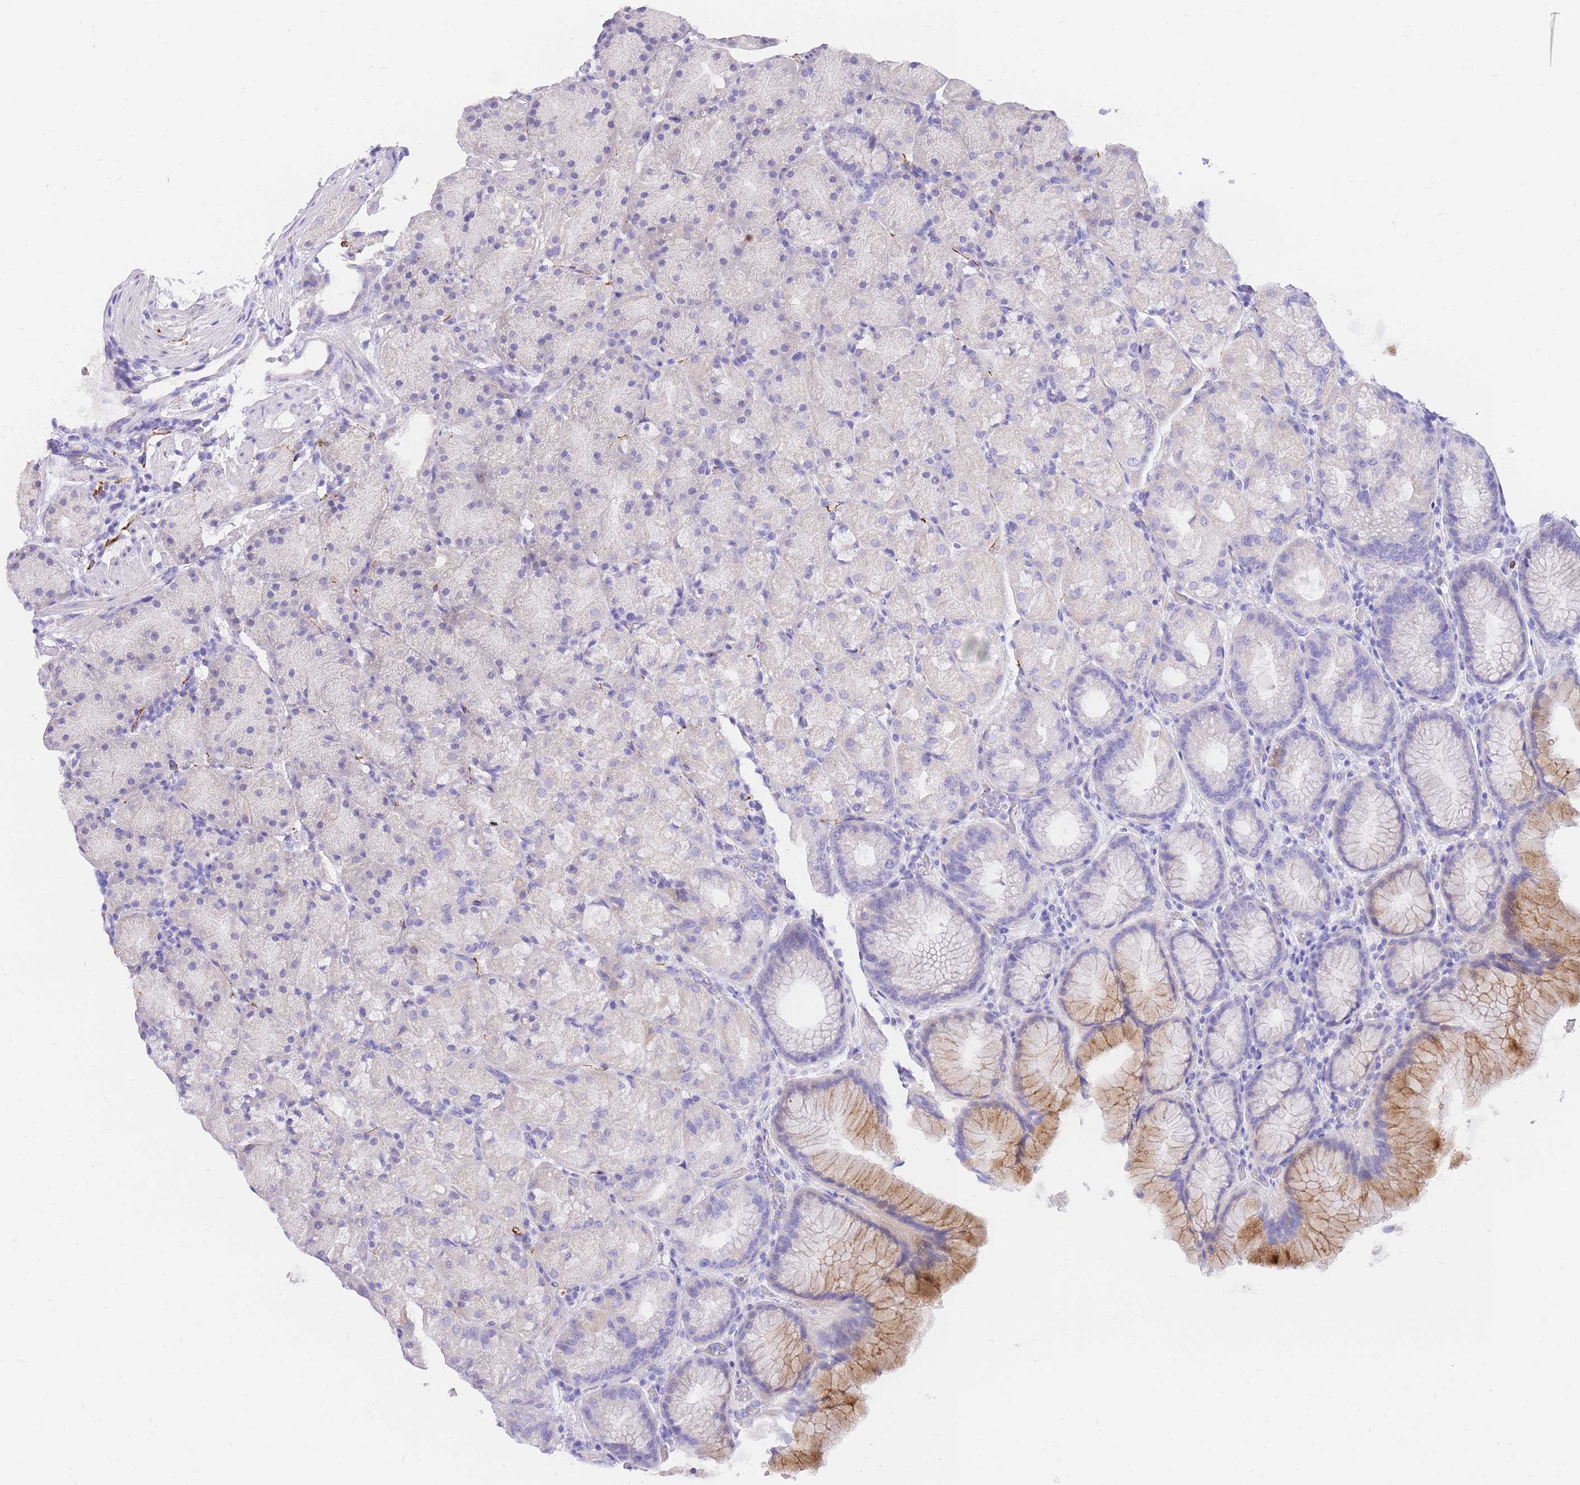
{"staining": {"intensity": "moderate", "quantity": "<25%", "location": "cytoplasmic/membranous"}, "tissue": "stomach", "cell_type": "Glandular cells", "image_type": "normal", "snomed": [{"axis": "morphology", "description": "Normal tissue, NOS"}, {"axis": "topography", "description": "Stomach, upper"}, {"axis": "topography", "description": "Stomach"}], "caption": "The micrograph exhibits a brown stain indicating the presence of a protein in the cytoplasmic/membranous of glandular cells in stomach. (DAB (3,3'-diaminobenzidine) IHC with brightfield microscopy, high magnification).", "gene": "UPK1A", "patient": {"sex": "male", "age": 48}}